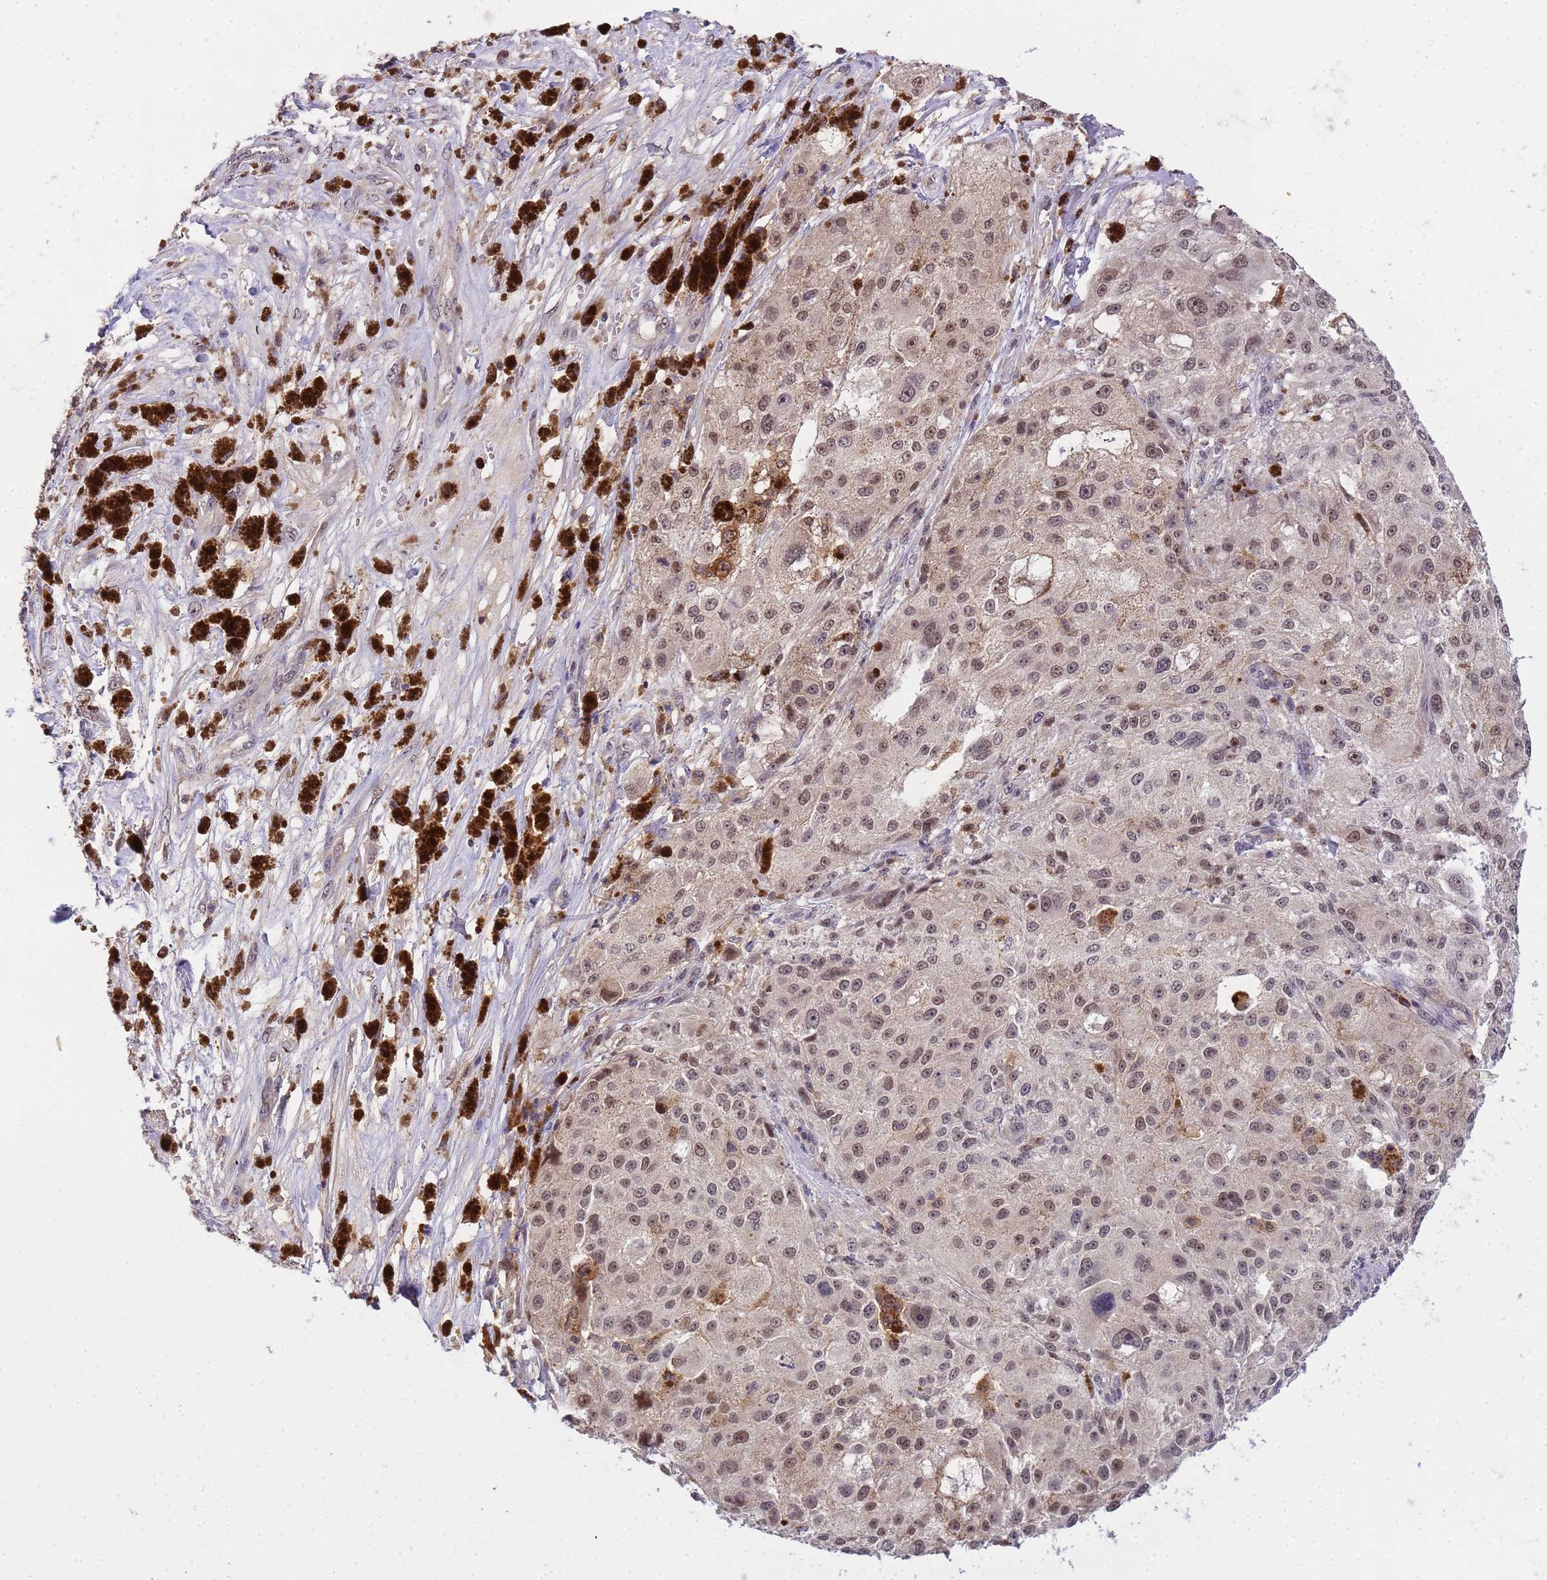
{"staining": {"intensity": "weak", "quantity": ">75%", "location": "nuclear"}, "tissue": "melanoma", "cell_type": "Tumor cells", "image_type": "cancer", "snomed": [{"axis": "morphology", "description": "Necrosis, NOS"}, {"axis": "morphology", "description": "Malignant melanoma, NOS"}, {"axis": "topography", "description": "Skin"}], "caption": "A histopathology image of melanoma stained for a protein exhibits weak nuclear brown staining in tumor cells.", "gene": "CD53", "patient": {"sex": "female", "age": 87}}